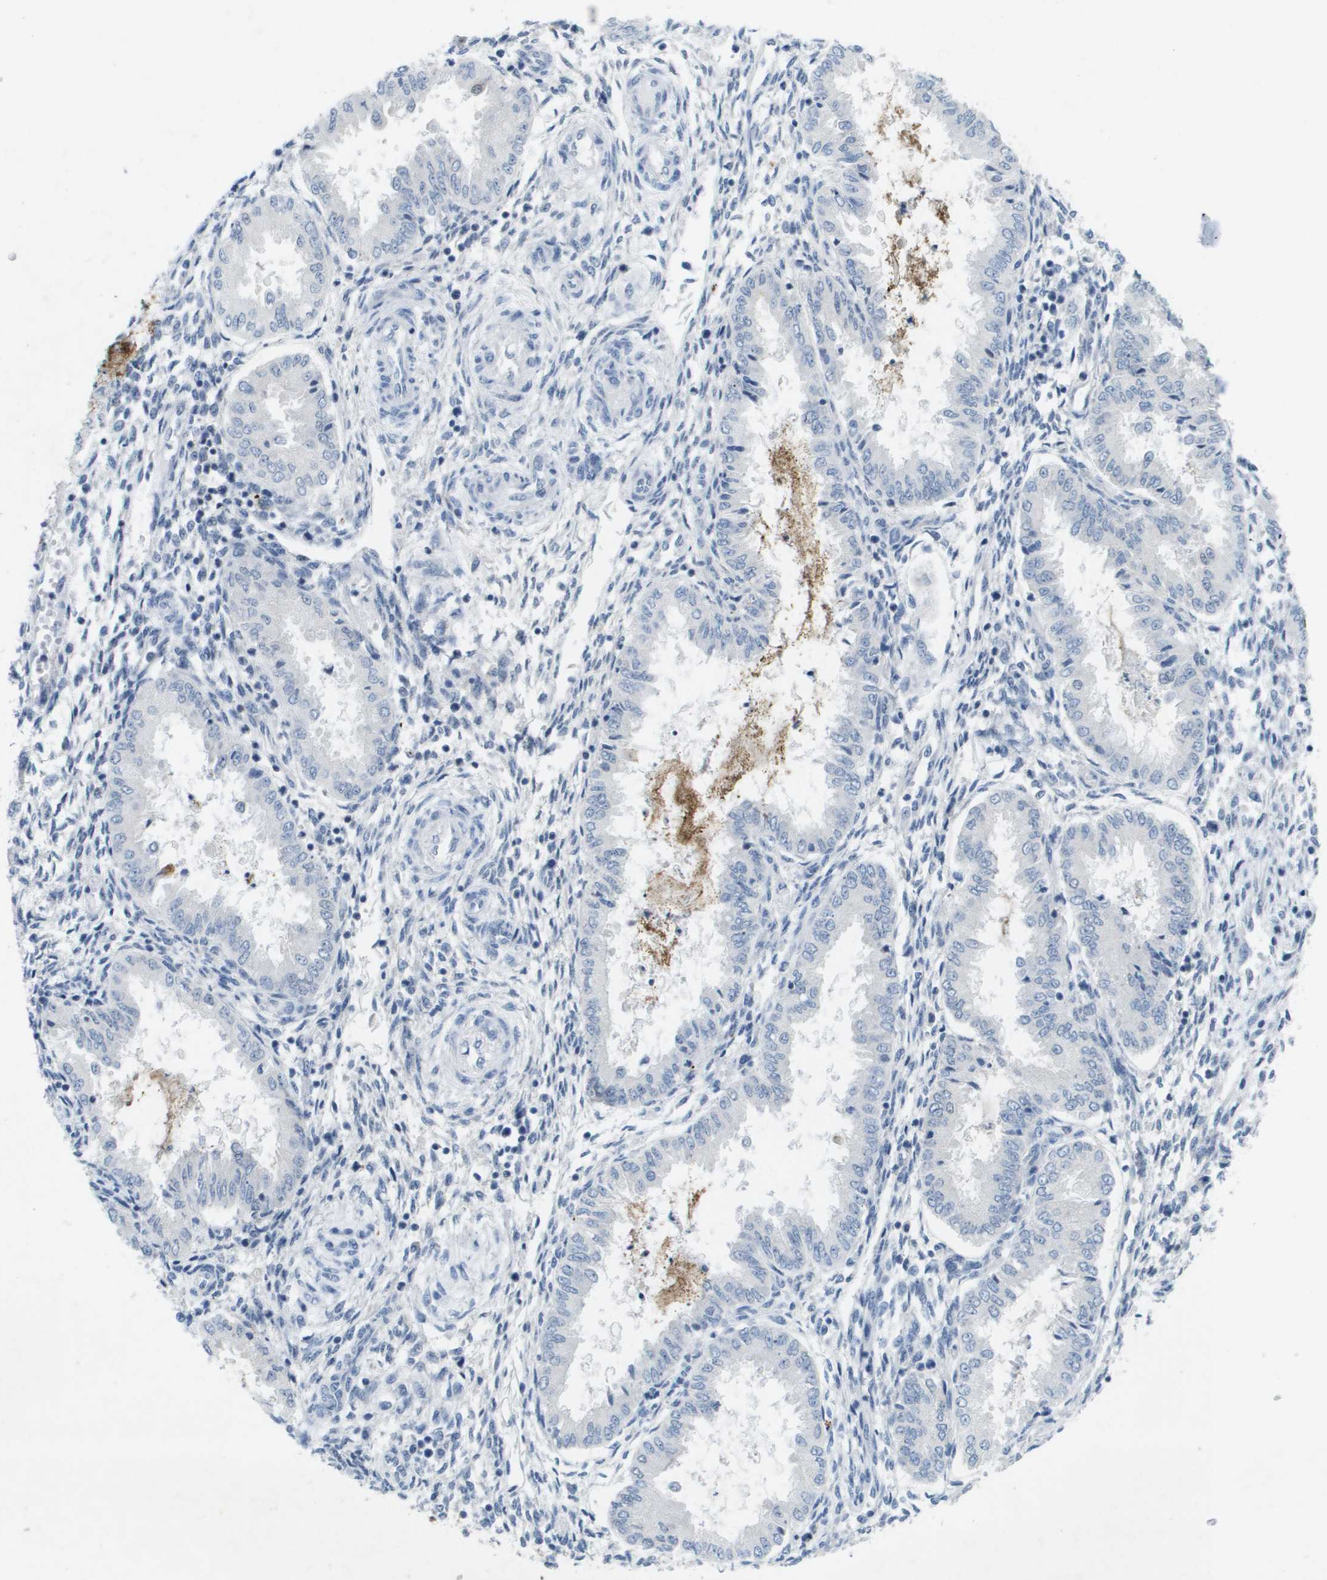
{"staining": {"intensity": "negative", "quantity": "none", "location": "none"}, "tissue": "endometrium", "cell_type": "Cells in endometrial stroma", "image_type": "normal", "snomed": [{"axis": "morphology", "description": "Normal tissue, NOS"}, {"axis": "topography", "description": "Endometrium"}], "caption": "Cells in endometrial stroma are negative for brown protein staining in normal endometrium. The staining was performed using DAB (3,3'-diaminobenzidine) to visualize the protein expression in brown, while the nuclei were stained in blue with hematoxylin (Magnification: 20x).", "gene": "TP53RK", "patient": {"sex": "female", "age": 33}}